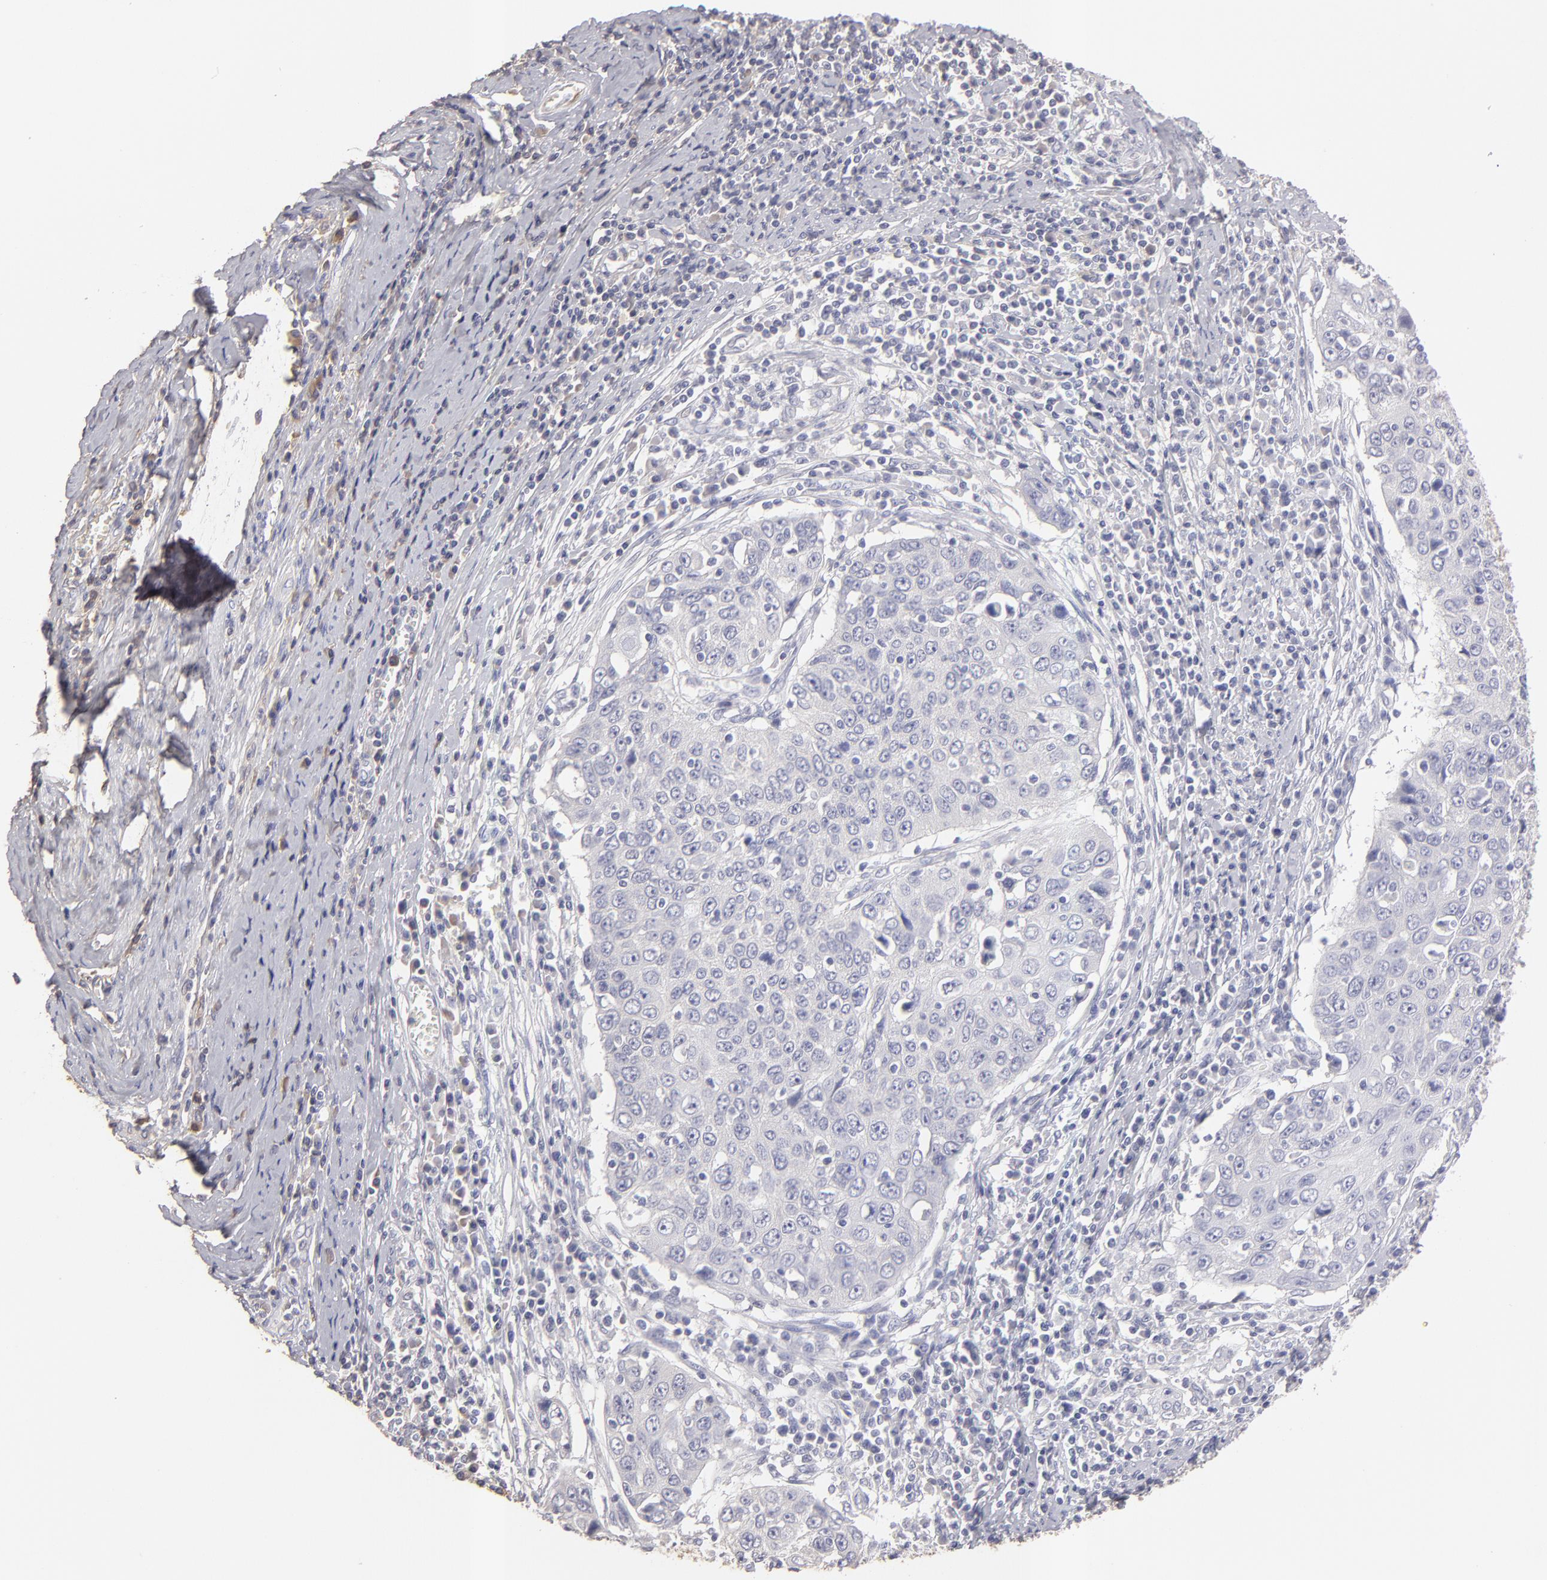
{"staining": {"intensity": "negative", "quantity": "none", "location": "none"}, "tissue": "cervical cancer", "cell_type": "Tumor cells", "image_type": "cancer", "snomed": [{"axis": "morphology", "description": "Squamous cell carcinoma, NOS"}, {"axis": "topography", "description": "Cervix"}], "caption": "Immunohistochemistry (IHC) image of human cervical squamous cell carcinoma stained for a protein (brown), which shows no positivity in tumor cells.", "gene": "ABCC4", "patient": {"sex": "female", "age": 53}}